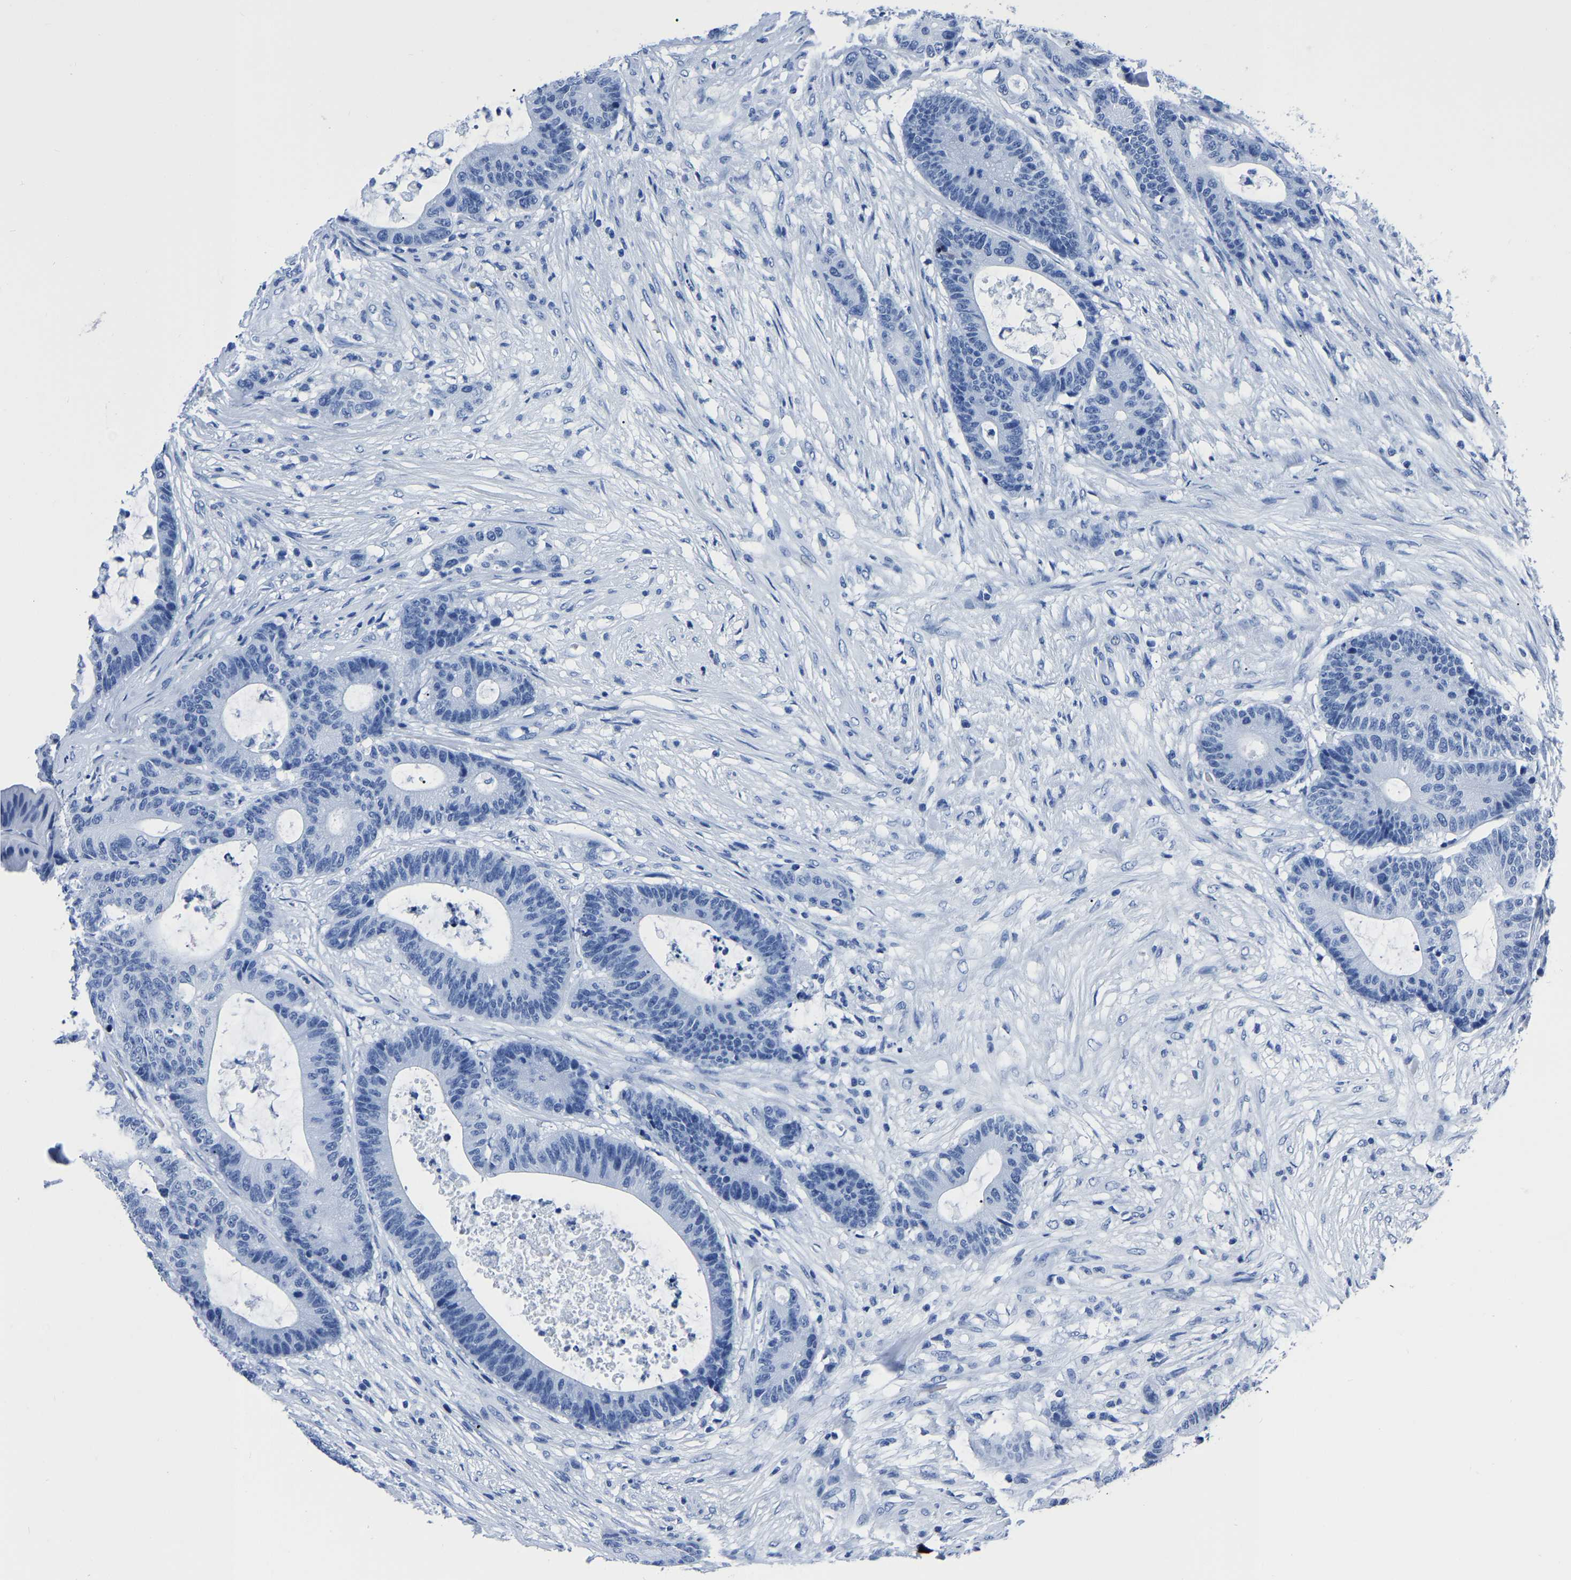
{"staining": {"intensity": "negative", "quantity": "none", "location": "none"}, "tissue": "colorectal cancer", "cell_type": "Tumor cells", "image_type": "cancer", "snomed": [{"axis": "morphology", "description": "Adenocarcinoma, NOS"}, {"axis": "topography", "description": "Colon"}], "caption": "This is an immunohistochemistry (IHC) photomicrograph of colorectal adenocarcinoma. There is no expression in tumor cells.", "gene": "IMPG2", "patient": {"sex": "female", "age": 84}}